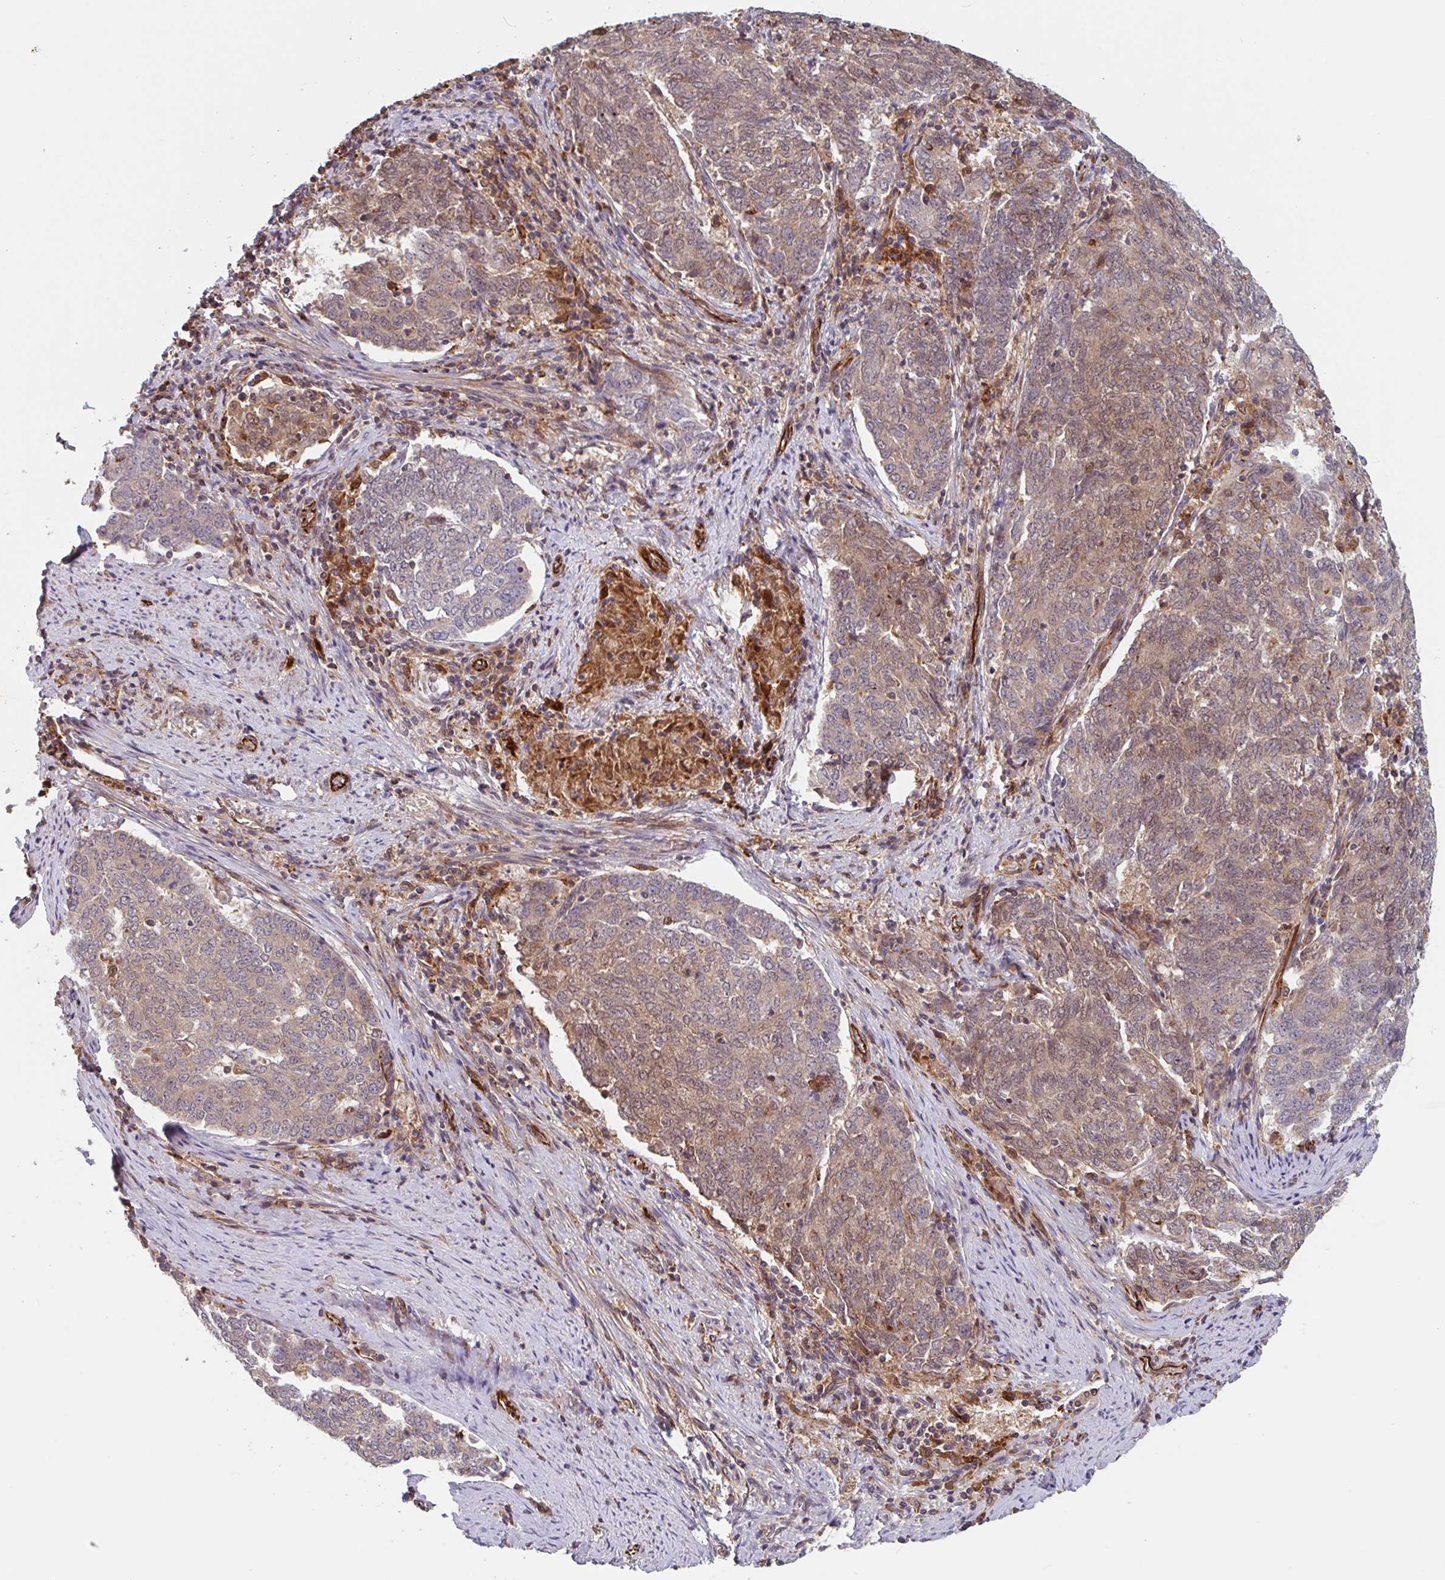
{"staining": {"intensity": "moderate", "quantity": "25%-75%", "location": "cytoplasmic/membranous,nuclear"}, "tissue": "endometrial cancer", "cell_type": "Tumor cells", "image_type": "cancer", "snomed": [{"axis": "morphology", "description": "Adenocarcinoma, NOS"}, {"axis": "topography", "description": "Endometrium"}], "caption": "This photomicrograph exhibits immunohistochemistry staining of endometrial cancer (adenocarcinoma), with medium moderate cytoplasmic/membranous and nuclear staining in approximately 25%-75% of tumor cells.", "gene": "NUB1", "patient": {"sex": "female", "age": 80}}